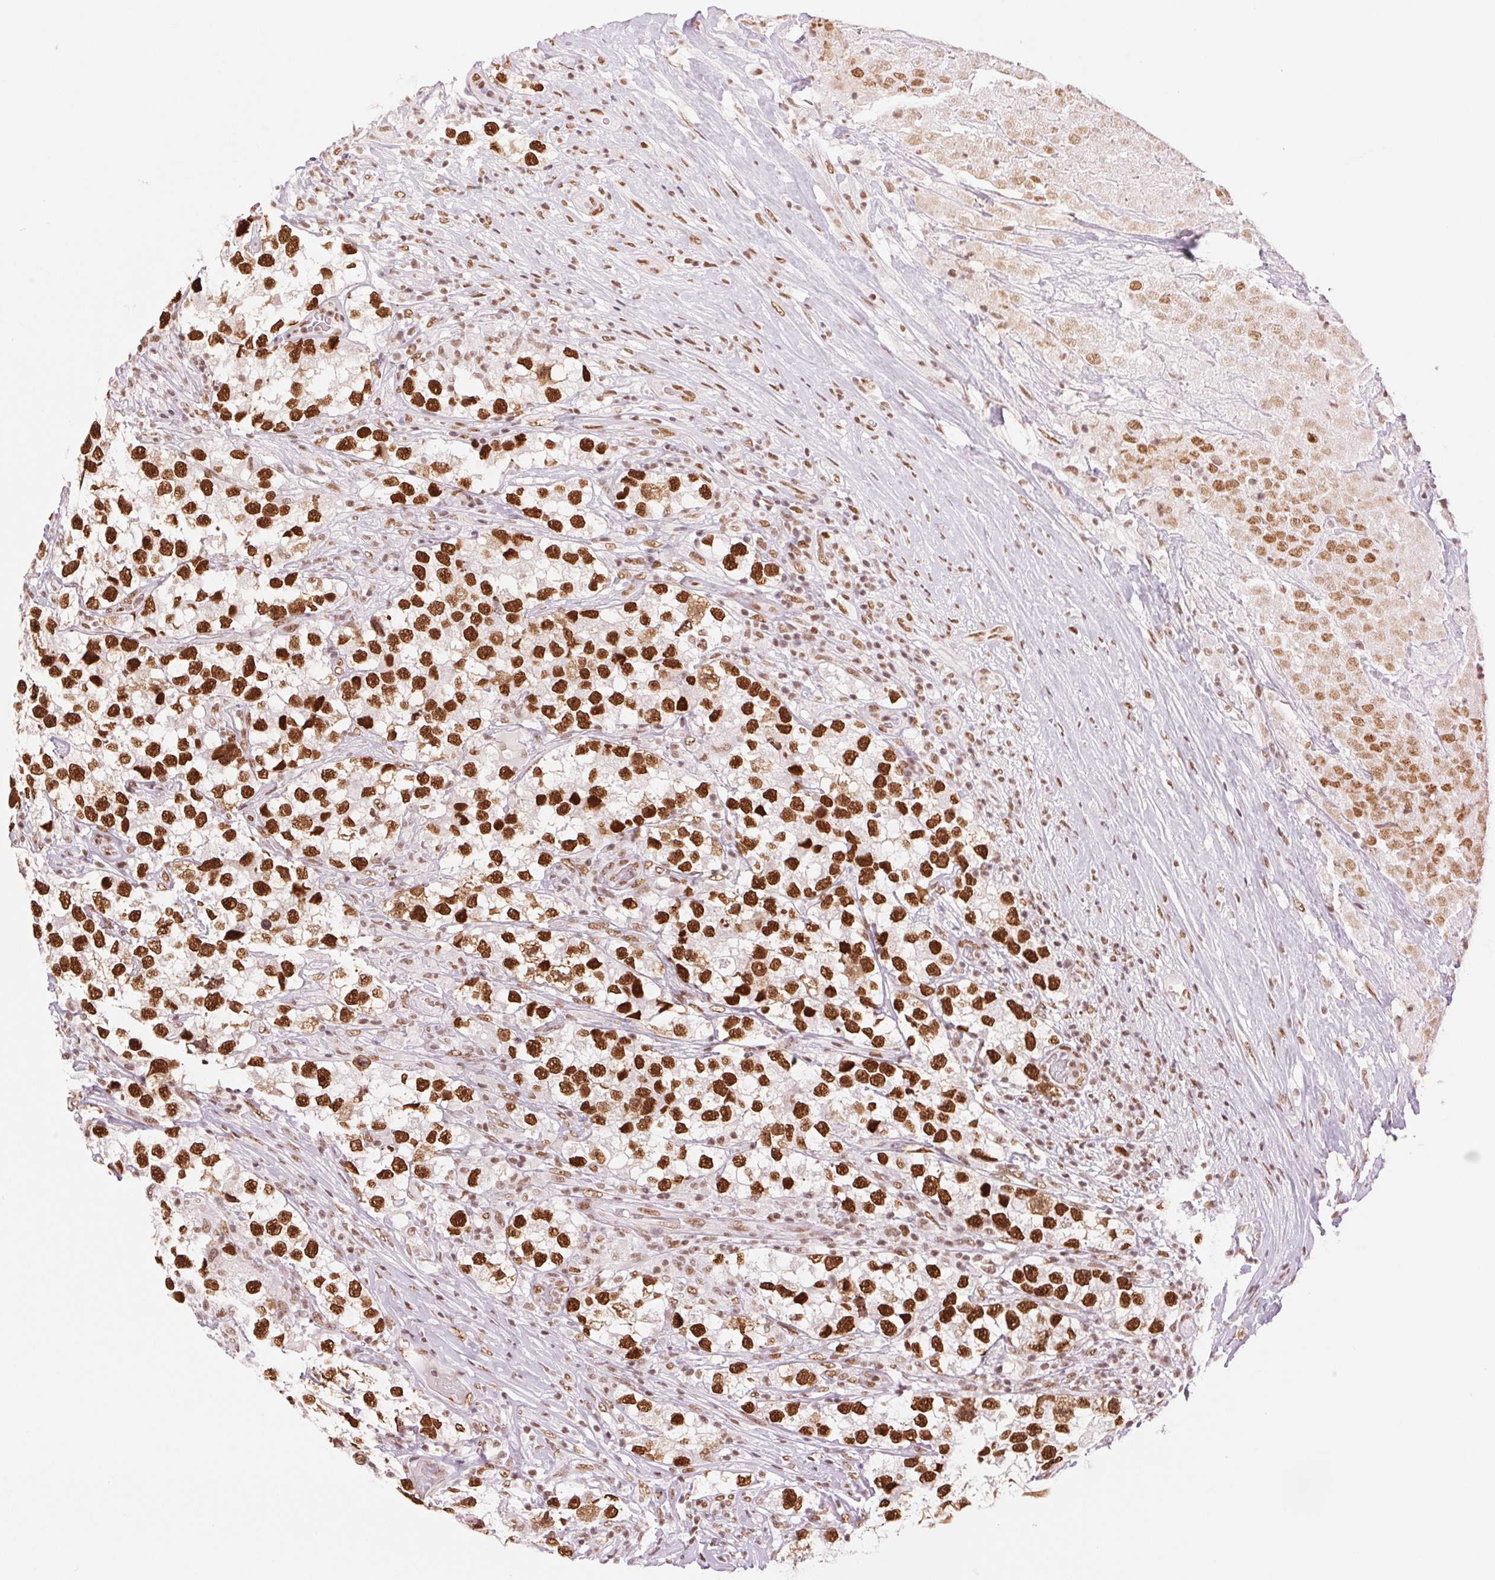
{"staining": {"intensity": "strong", "quantity": ">75%", "location": "nuclear"}, "tissue": "testis cancer", "cell_type": "Tumor cells", "image_type": "cancer", "snomed": [{"axis": "morphology", "description": "Seminoma, NOS"}, {"axis": "topography", "description": "Testis"}], "caption": "Protein expression analysis of human seminoma (testis) reveals strong nuclear positivity in about >75% of tumor cells.", "gene": "ZFR2", "patient": {"sex": "male", "age": 46}}